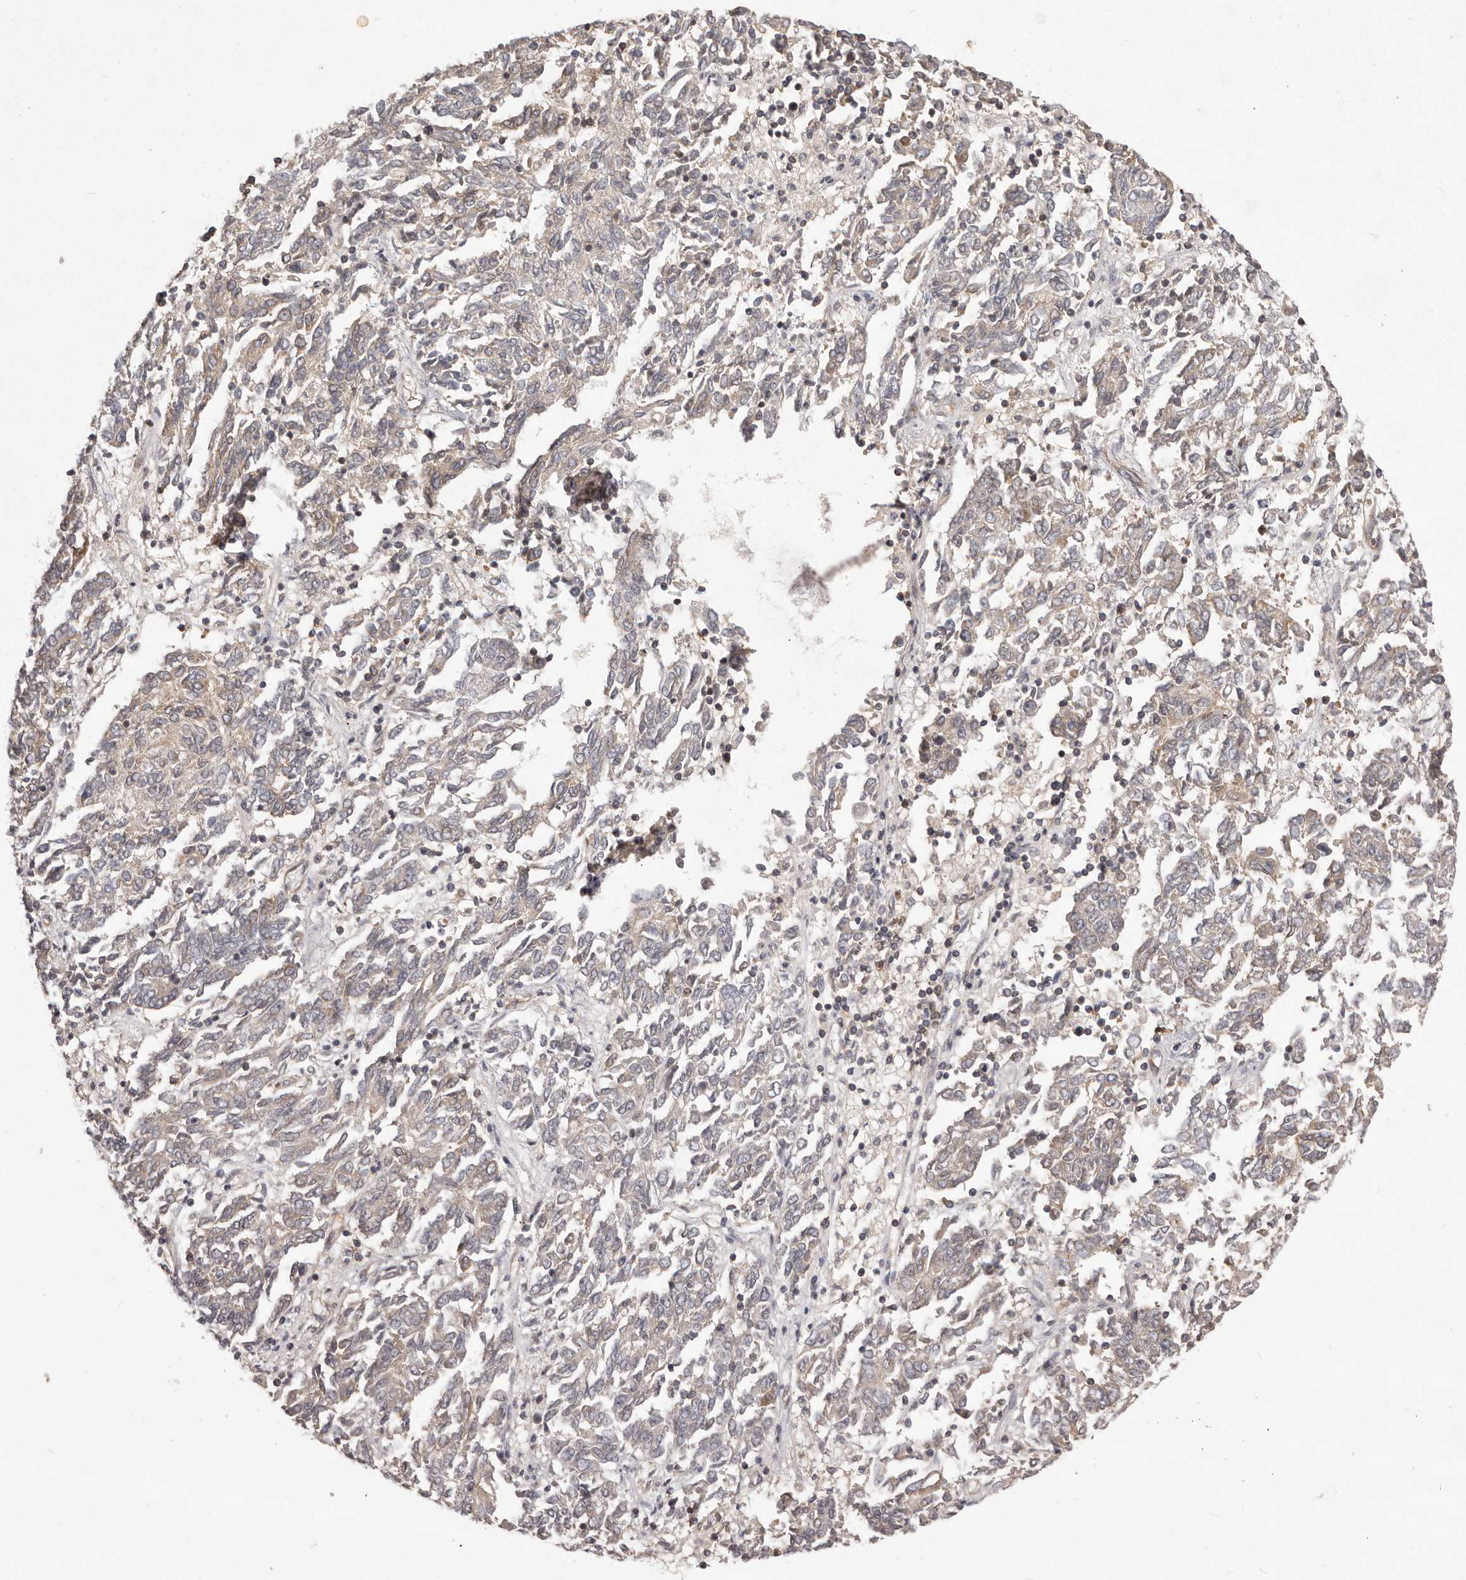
{"staining": {"intensity": "negative", "quantity": "none", "location": "none"}, "tissue": "endometrial cancer", "cell_type": "Tumor cells", "image_type": "cancer", "snomed": [{"axis": "morphology", "description": "Adenocarcinoma, NOS"}, {"axis": "topography", "description": "Endometrium"}], "caption": "A high-resolution image shows immunohistochemistry staining of endometrial cancer (adenocarcinoma), which reveals no significant positivity in tumor cells.", "gene": "NFKBIA", "patient": {"sex": "female", "age": 80}}